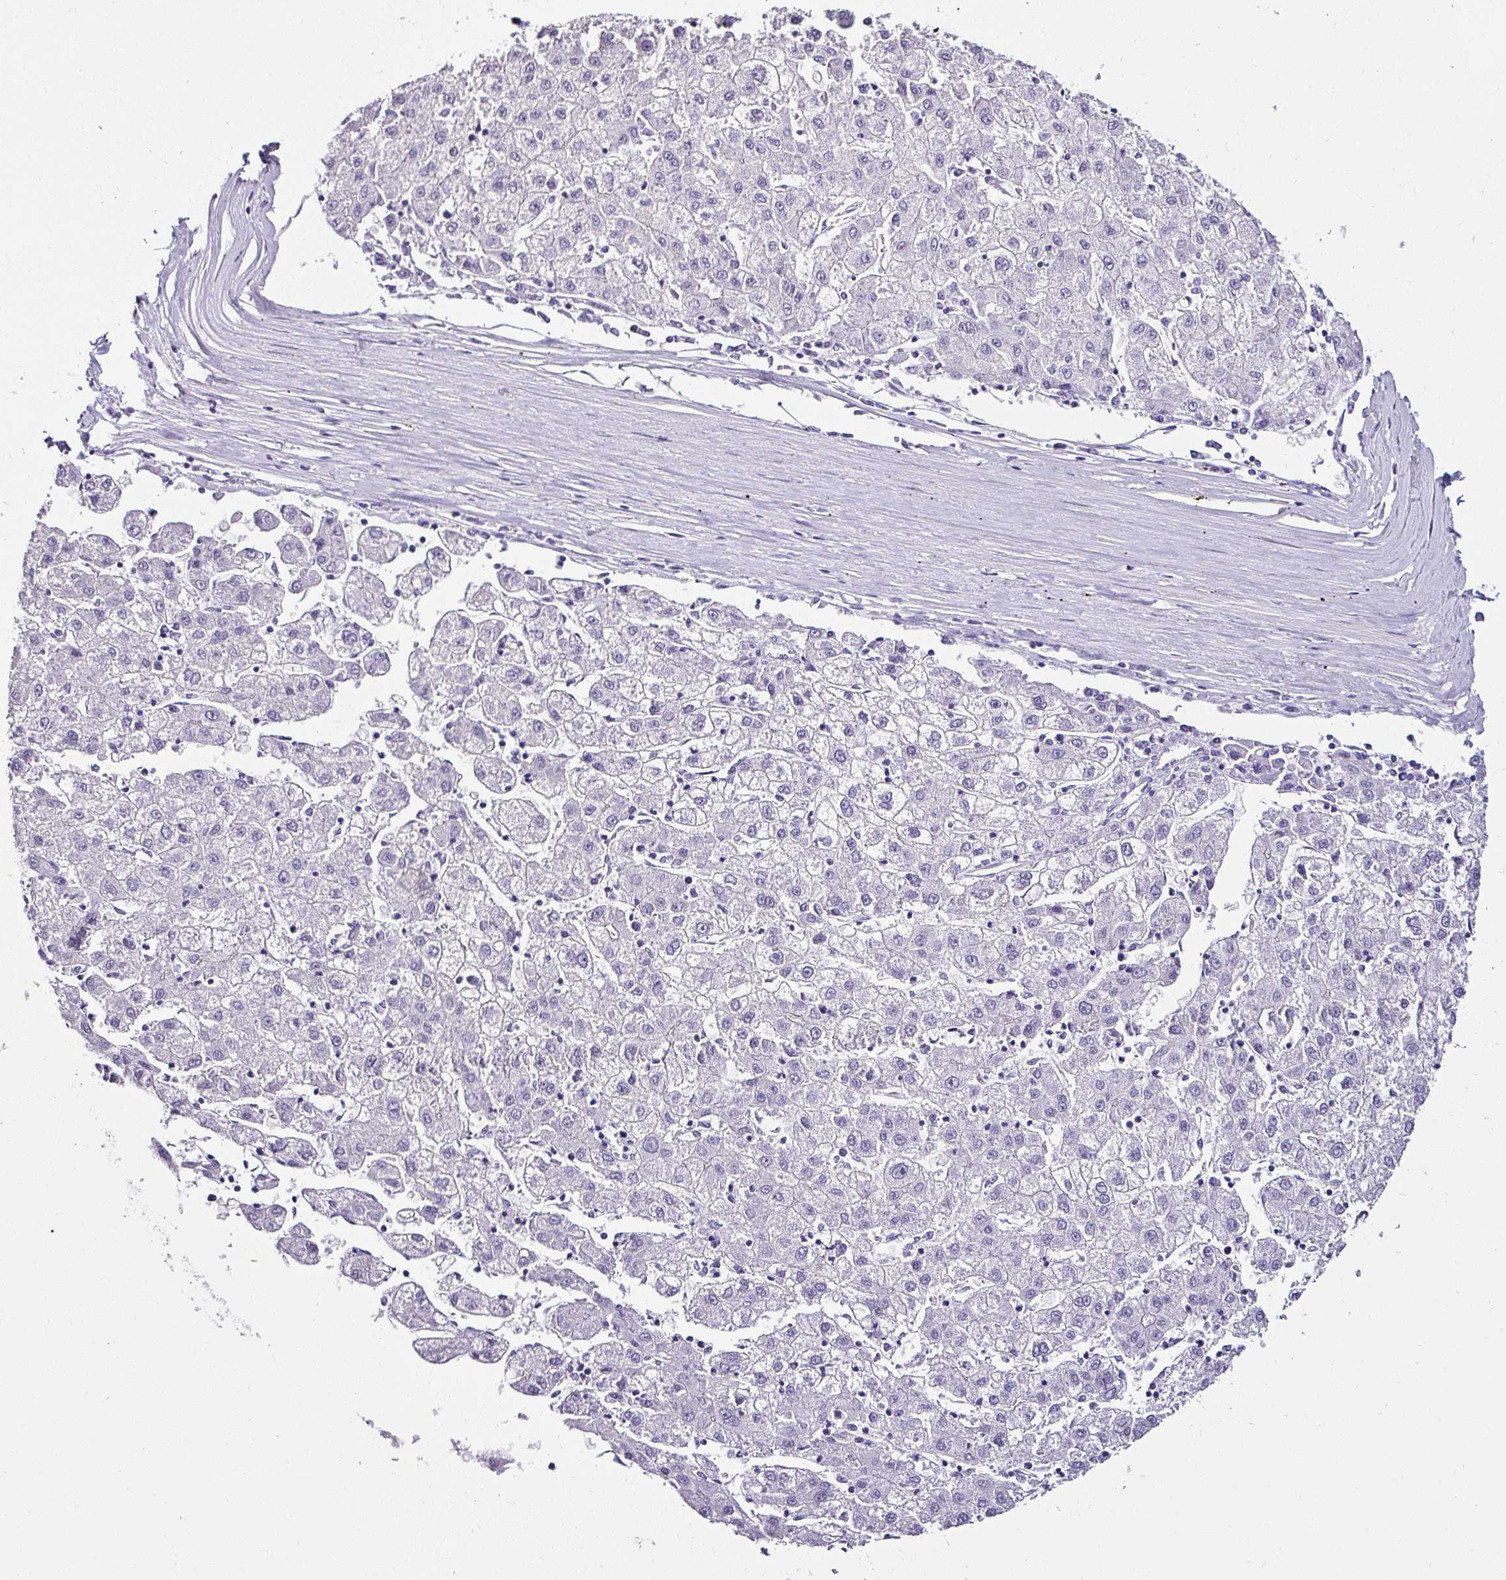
{"staining": {"intensity": "negative", "quantity": "none", "location": "none"}, "tissue": "liver cancer", "cell_type": "Tumor cells", "image_type": "cancer", "snomed": [{"axis": "morphology", "description": "Carcinoma, Hepatocellular, NOS"}, {"axis": "topography", "description": "Liver"}], "caption": "Liver cancer (hepatocellular carcinoma) was stained to show a protein in brown. There is no significant positivity in tumor cells.", "gene": "NAPSA", "patient": {"sex": "male", "age": 72}}